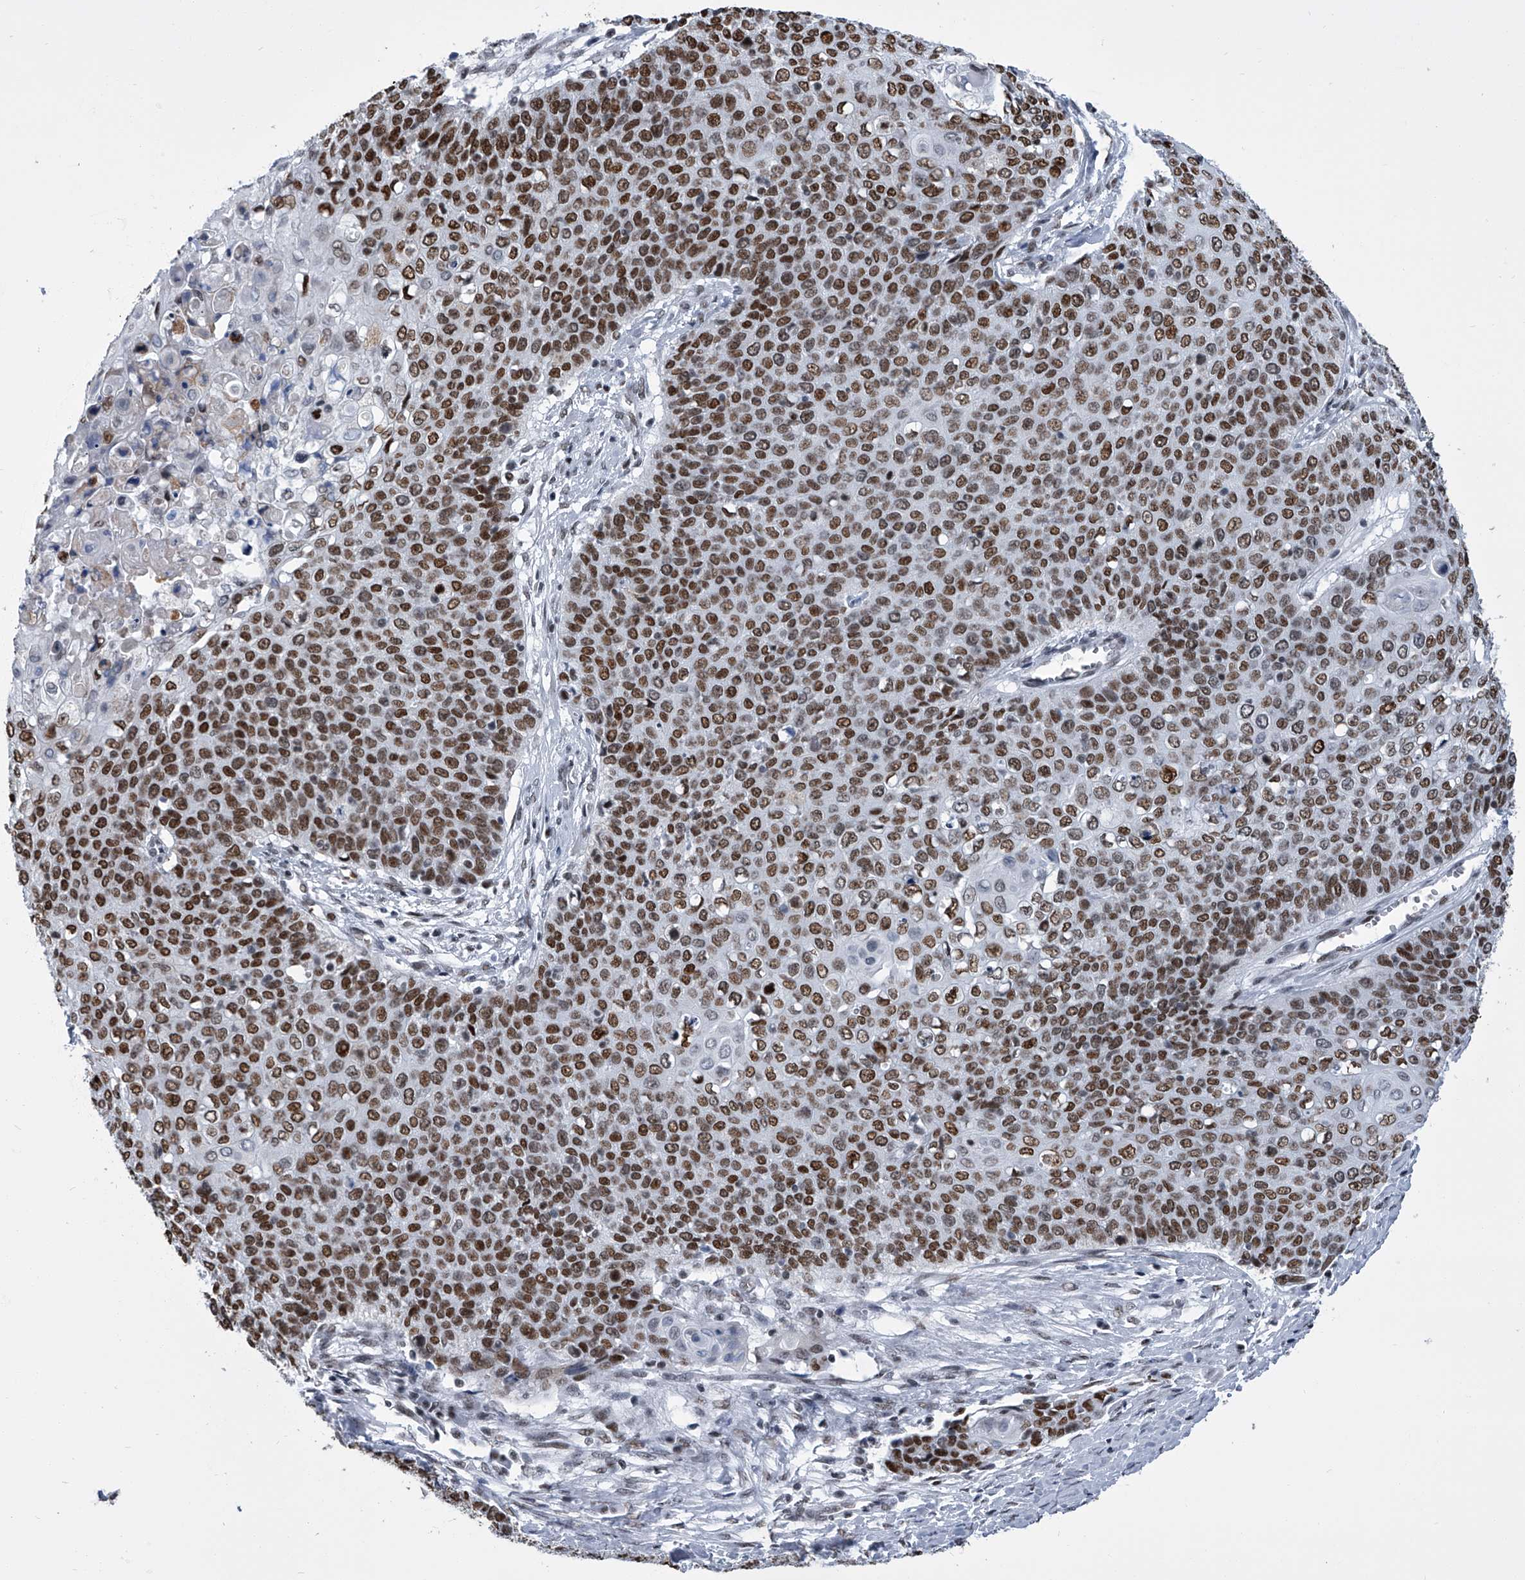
{"staining": {"intensity": "strong", "quantity": ">75%", "location": "nuclear"}, "tissue": "cervical cancer", "cell_type": "Tumor cells", "image_type": "cancer", "snomed": [{"axis": "morphology", "description": "Squamous cell carcinoma, NOS"}, {"axis": "topography", "description": "Cervix"}], "caption": "Immunohistochemistry of human squamous cell carcinoma (cervical) shows high levels of strong nuclear staining in about >75% of tumor cells. (brown staining indicates protein expression, while blue staining denotes nuclei).", "gene": "SIM2", "patient": {"sex": "female", "age": 39}}